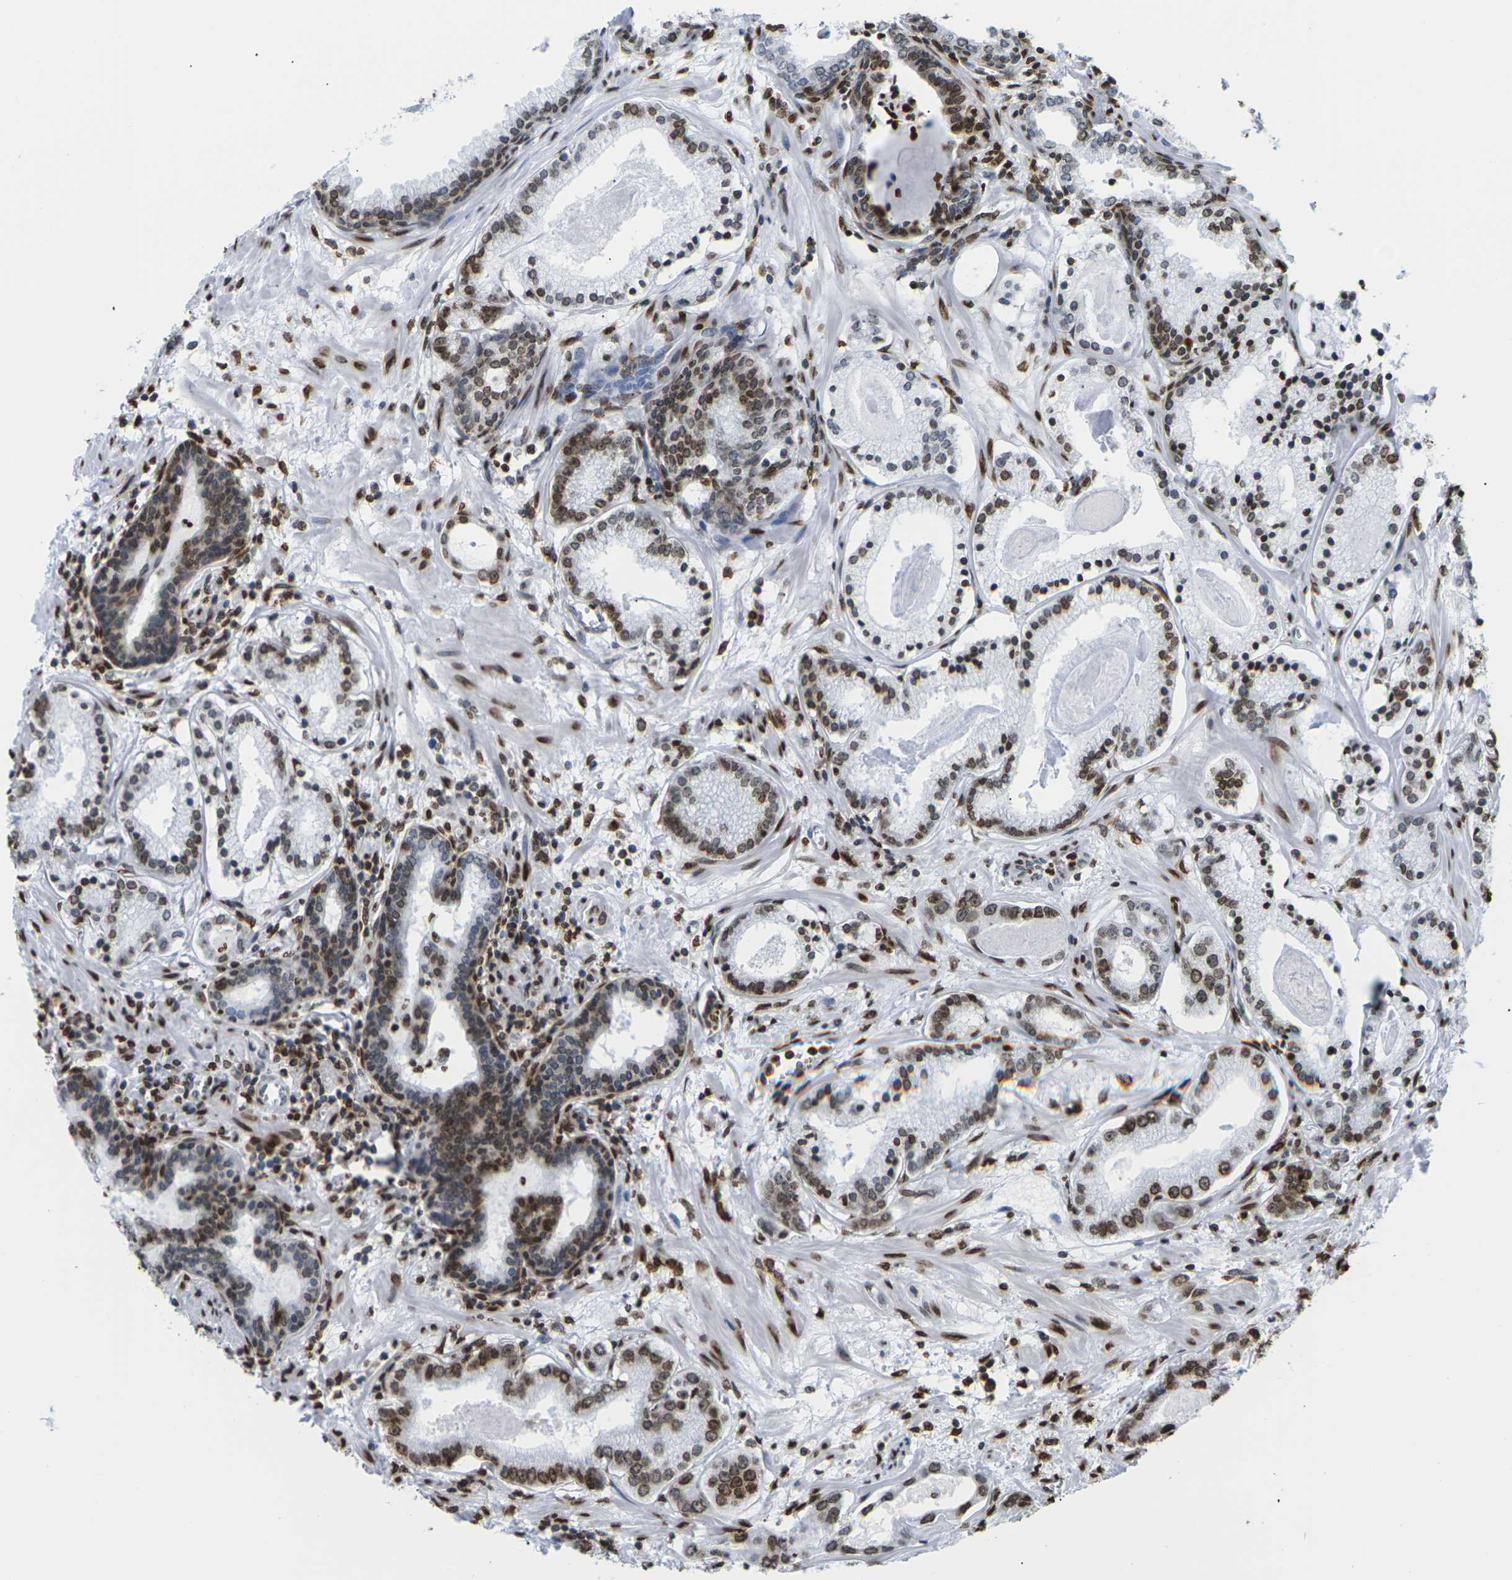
{"staining": {"intensity": "moderate", "quantity": ">75%", "location": "cytoplasmic/membranous,nuclear"}, "tissue": "prostate cancer", "cell_type": "Tumor cells", "image_type": "cancer", "snomed": [{"axis": "morphology", "description": "Adenocarcinoma, Low grade"}, {"axis": "topography", "description": "Prostate"}], "caption": "Protein analysis of prostate low-grade adenocarcinoma tissue displays moderate cytoplasmic/membranous and nuclear expression in approximately >75% of tumor cells. The staining is performed using DAB brown chromogen to label protein expression. The nuclei are counter-stained blue using hematoxylin.", "gene": "H2AC21", "patient": {"sex": "male", "age": 59}}